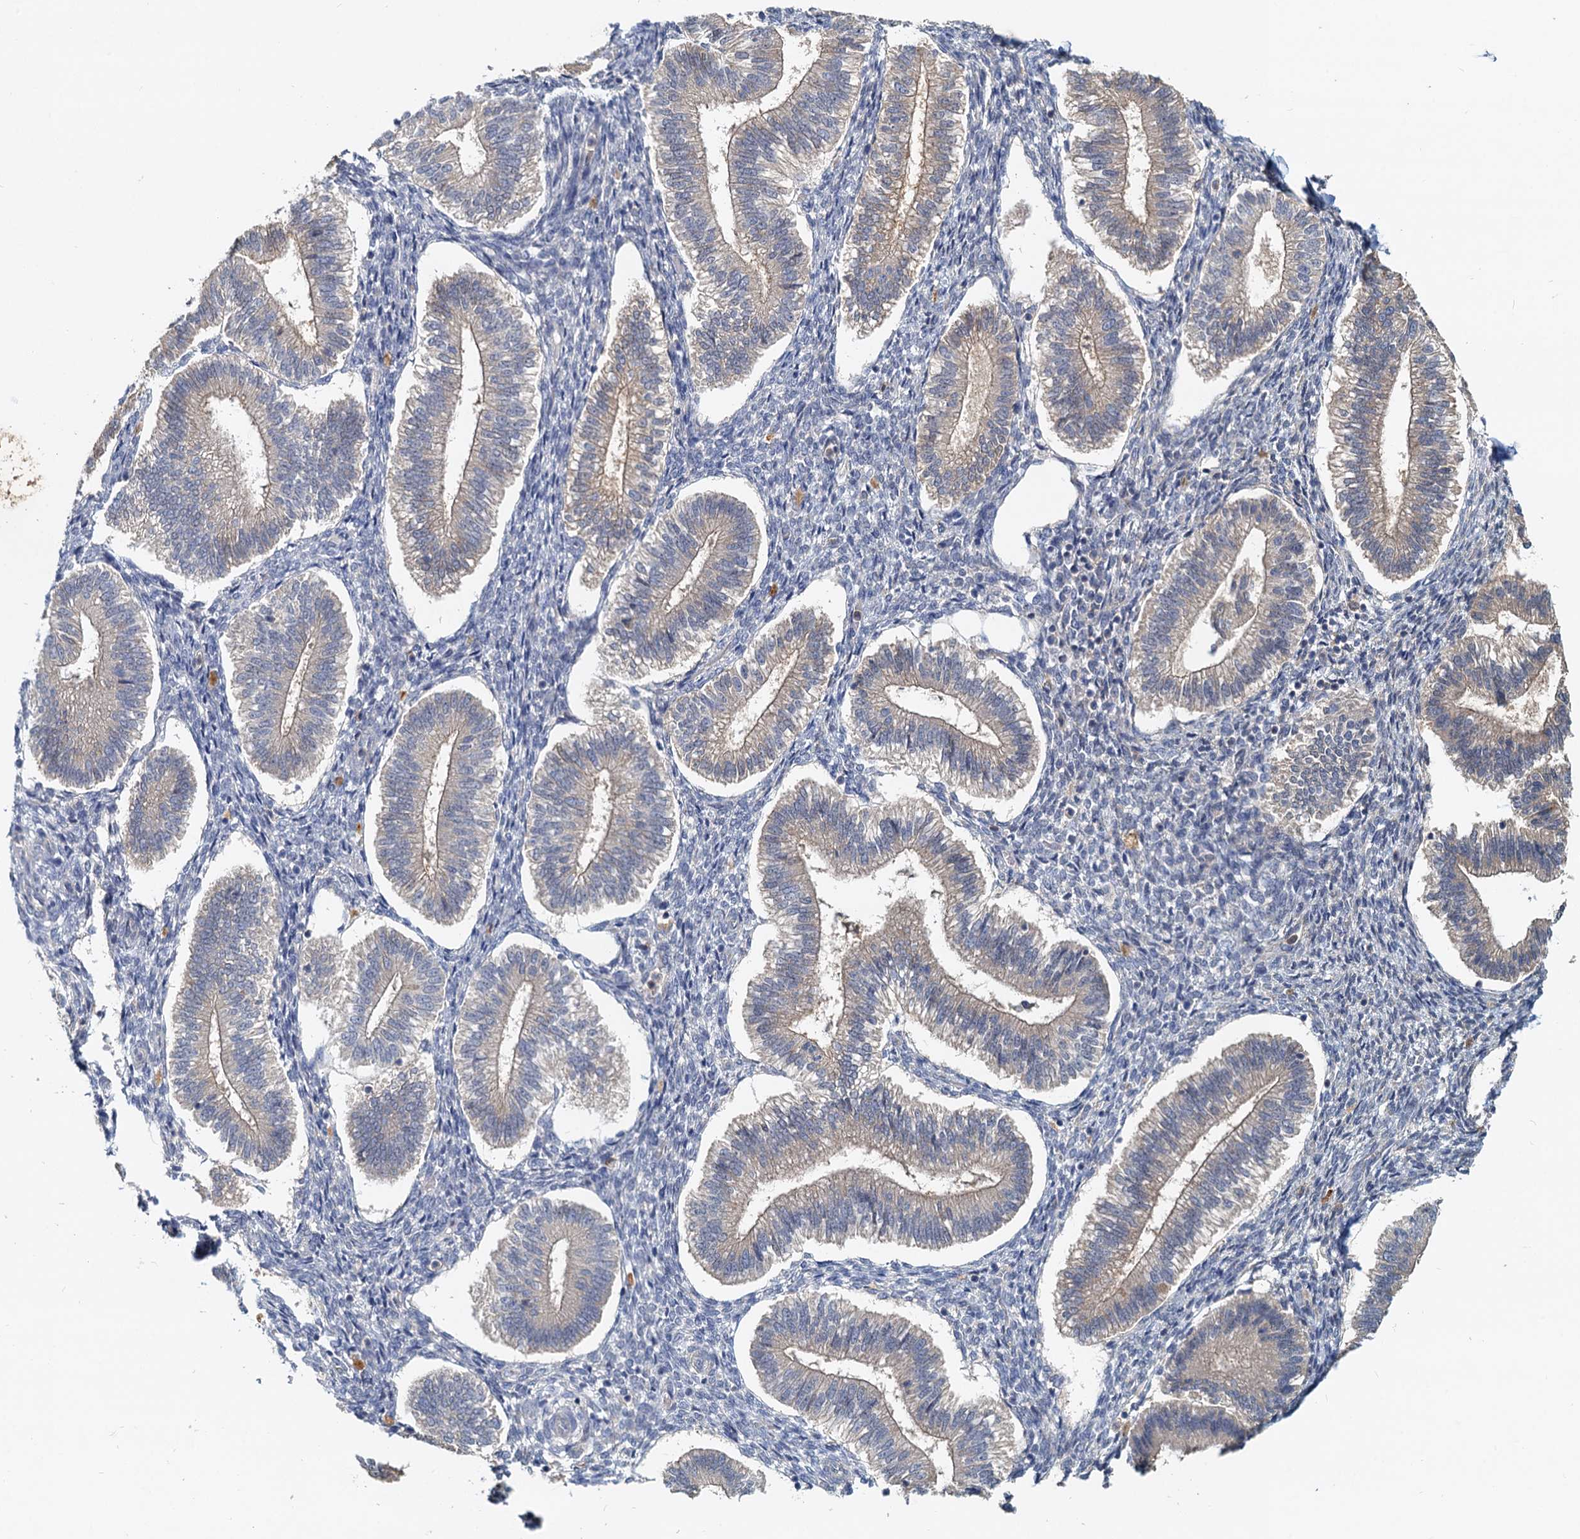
{"staining": {"intensity": "negative", "quantity": "none", "location": "none"}, "tissue": "endometrium", "cell_type": "Cells in endometrial stroma", "image_type": "normal", "snomed": [{"axis": "morphology", "description": "Normal tissue, NOS"}, {"axis": "topography", "description": "Endometrium"}], "caption": "A high-resolution image shows immunohistochemistry staining of unremarkable endometrium, which exhibits no significant expression in cells in endometrial stroma. The staining is performed using DAB (3,3'-diaminobenzidine) brown chromogen with nuclei counter-stained in using hematoxylin.", "gene": "TOLLIP", "patient": {"sex": "female", "age": 25}}